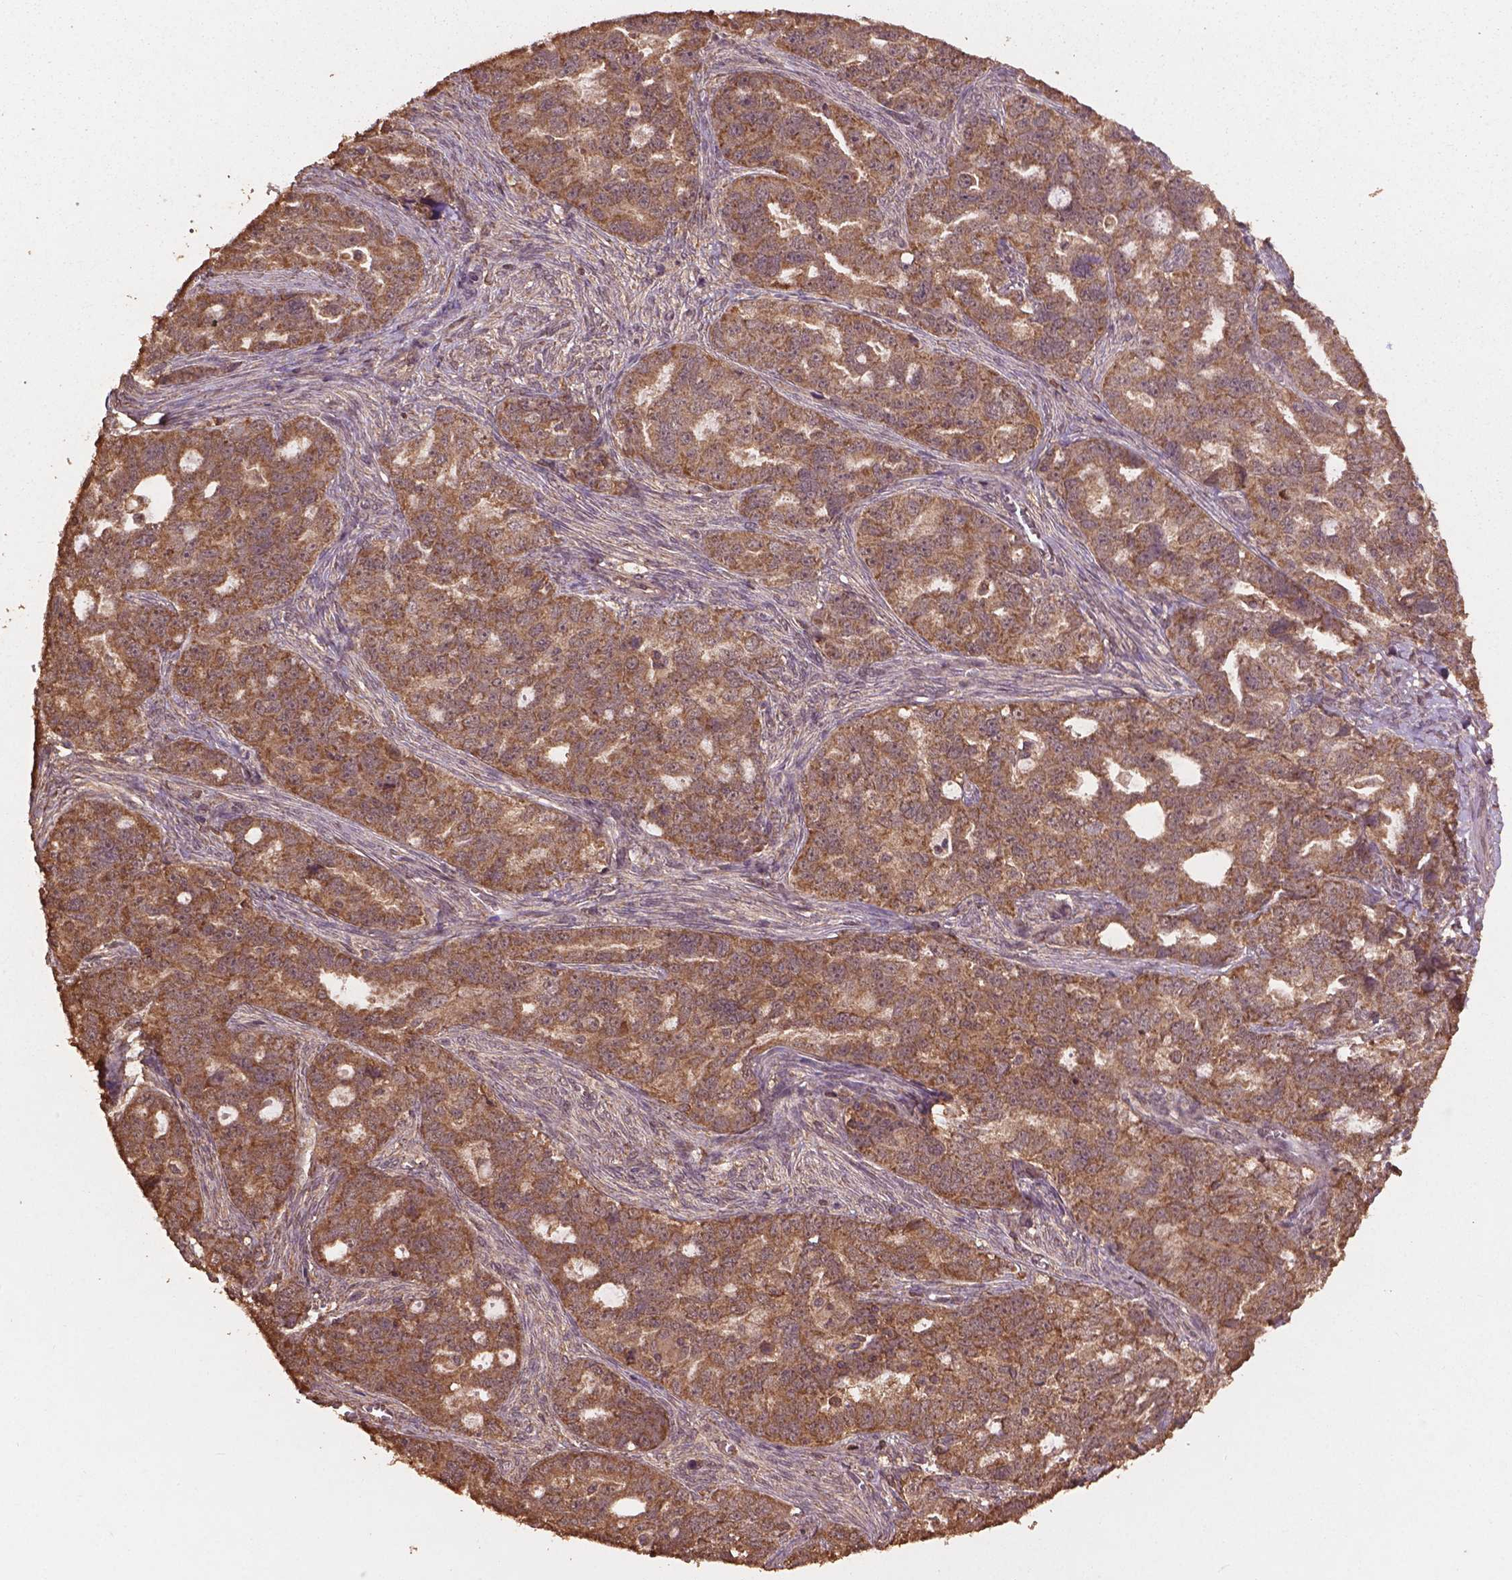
{"staining": {"intensity": "moderate", "quantity": ">75%", "location": "cytoplasmic/membranous"}, "tissue": "ovarian cancer", "cell_type": "Tumor cells", "image_type": "cancer", "snomed": [{"axis": "morphology", "description": "Cystadenocarcinoma, serous, NOS"}, {"axis": "topography", "description": "Ovary"}], "caption": "Ovarian serous cystadenocarcinoma stained for a protein (brown) reveals moderate cytoplasmic/membranous positive staining in about >75% of tumor cells.", "gene": "BABAM1", "patient": {"sex": "female", "age": 51}}